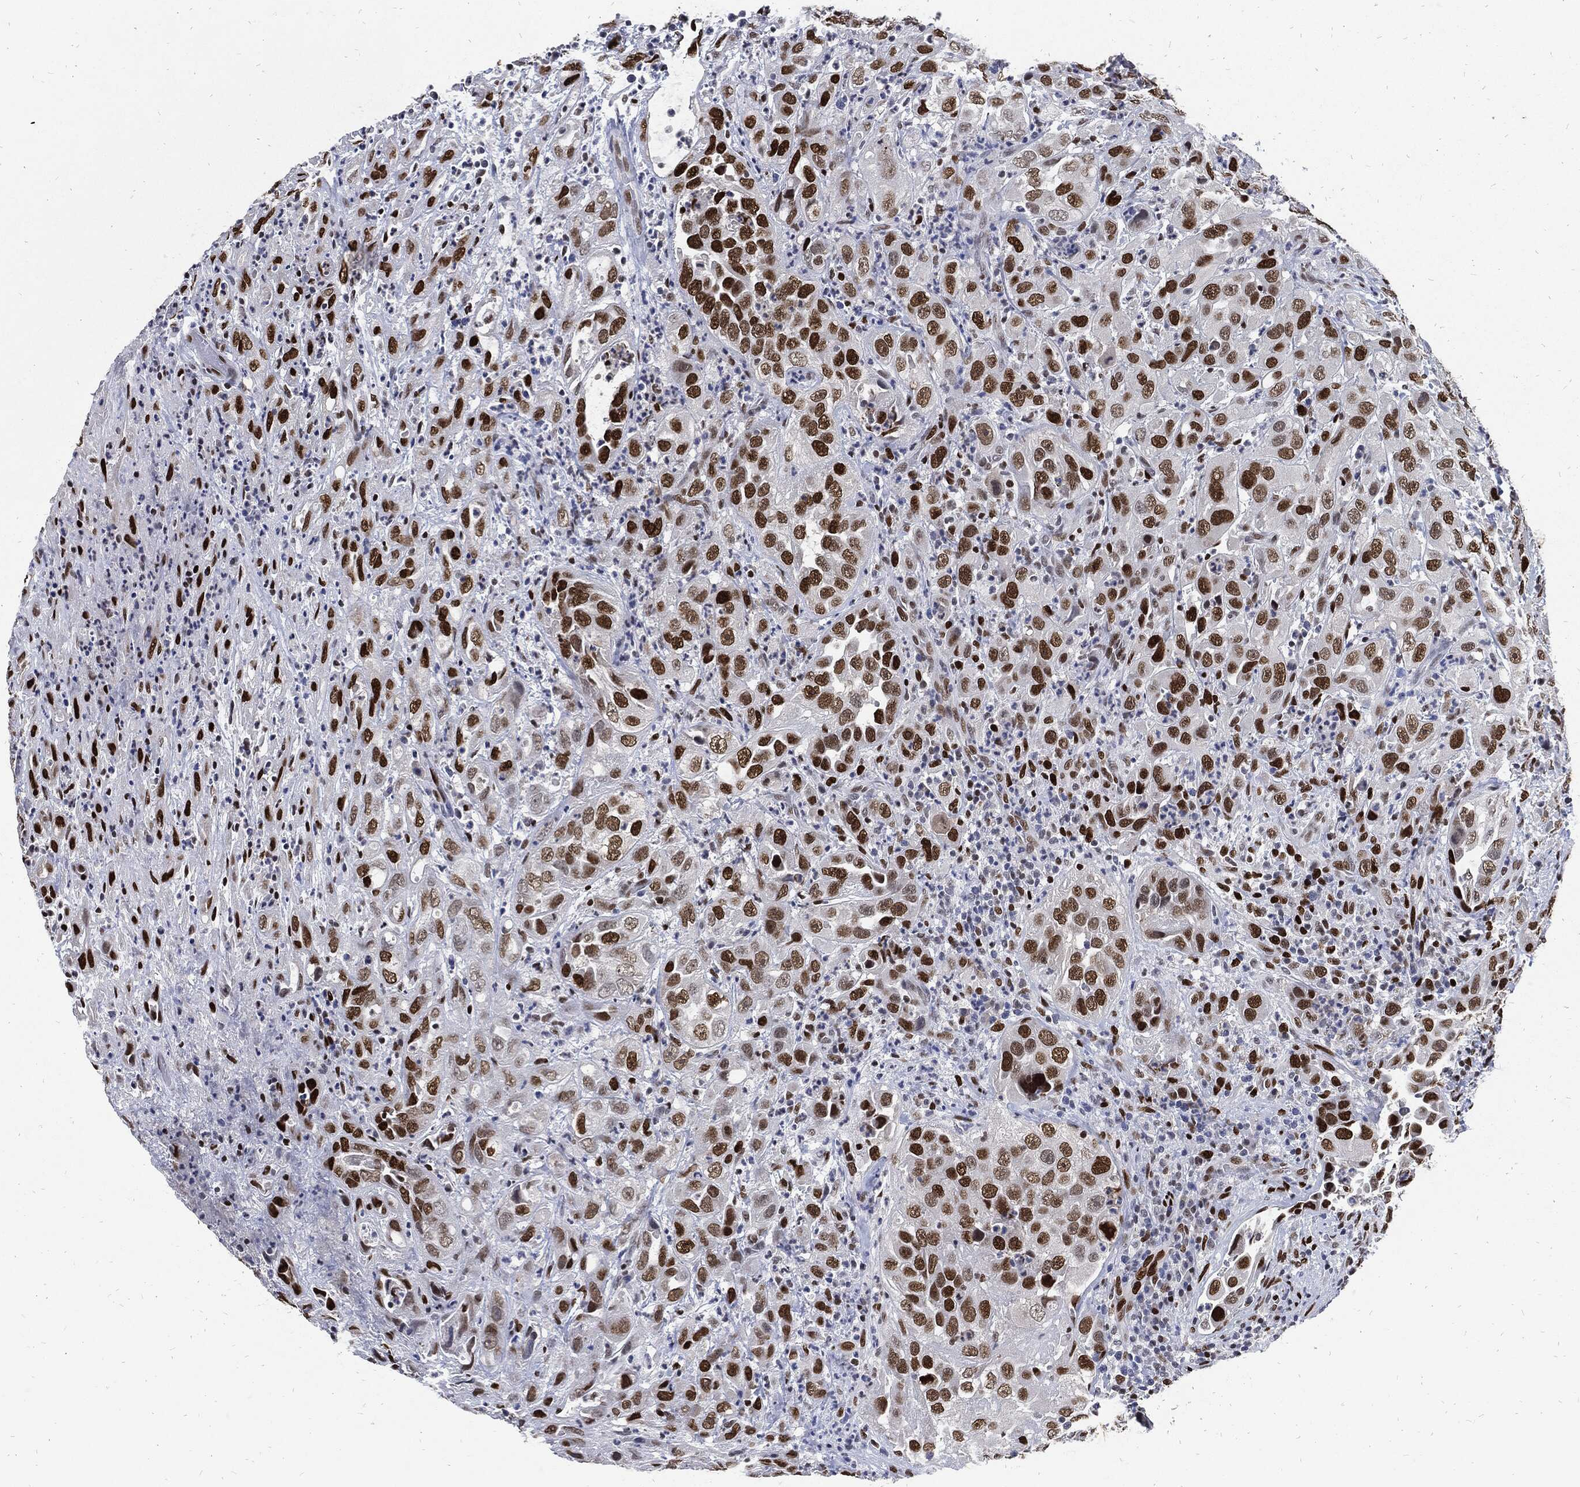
{"staining": {"intensity": "strong", "quantity": ">75%", "location": "nuclear"}, "tissue": "urothelial cancer", "cell_type": "Tumor cells", "image_type": "cancer", "snomed": [{"axis": "morphology", "description": "Urothelial carcinoma, High grade"}, {"axis": "topography", "description": "Urinary bladder"}], "caption": "The micrograph displays immunohistochemical staining of urothelial carcinoma (high-grade). There is strong nuclear positivity is identified in approximately >75% of tumor cells.", "gene": "JUN", "patient": {"sex": "female", "age": 41}}